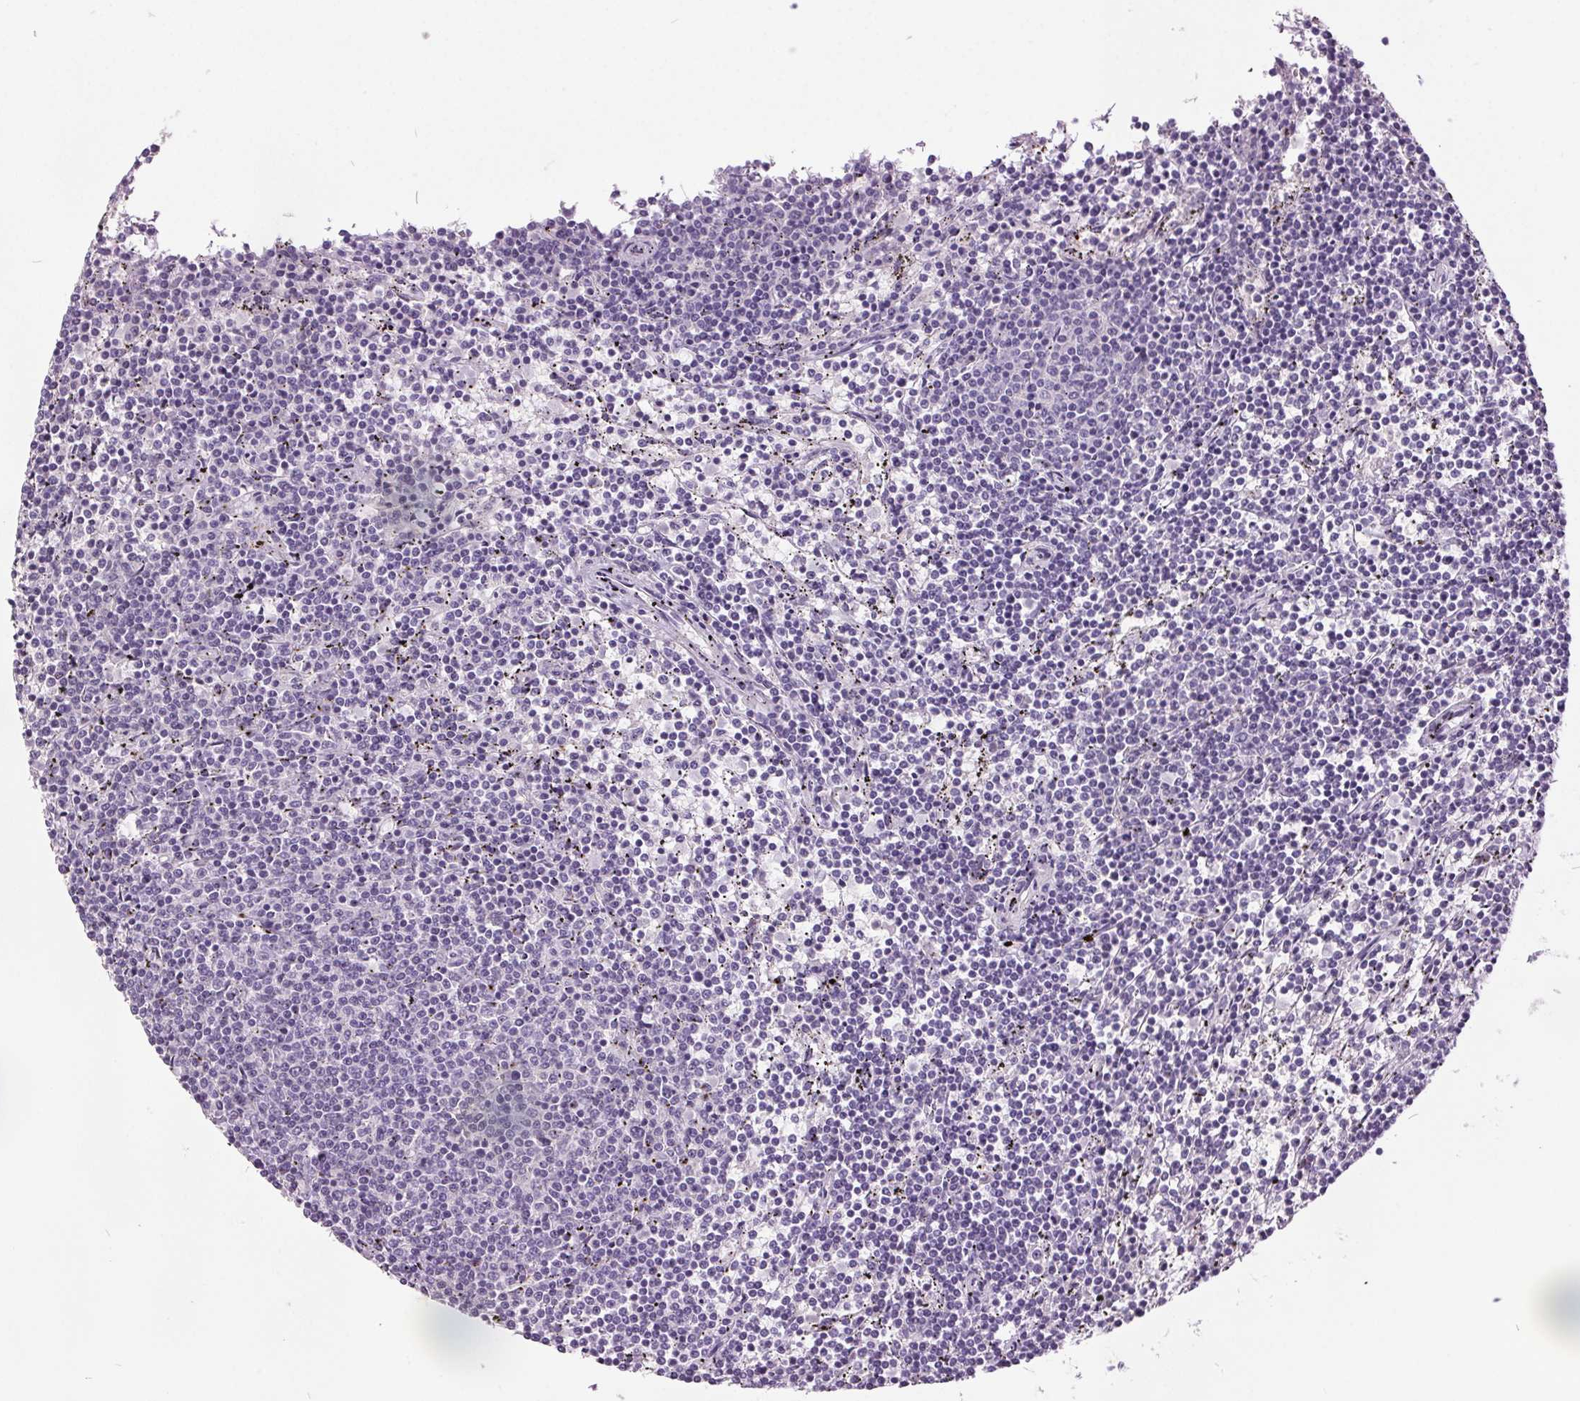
{"staining": {"intensity": "negative", "quantity": "none", "location": "none"}, "tissue": "lymphoma", "cell_type": "Tumor cells", "image_type": "cancer", "snomed": [{"axis": "morphology", "description": "Malignant lymphoma, non-Hodgkin's type, Low grade"}, {"axis": "topography", "description": "Spleen"}], "caption": "High power microscopy histopathology image of an immunohistochemistry photomicrograph of low-grade malignant lymphoma, non-Hodgkin's type, revealing no significant staining in tumor cells. (DAB immunohistochemistry (IHC), high magnification).", "gene": "C2orf16", "patient": {"sex": "female", "age": 50}}